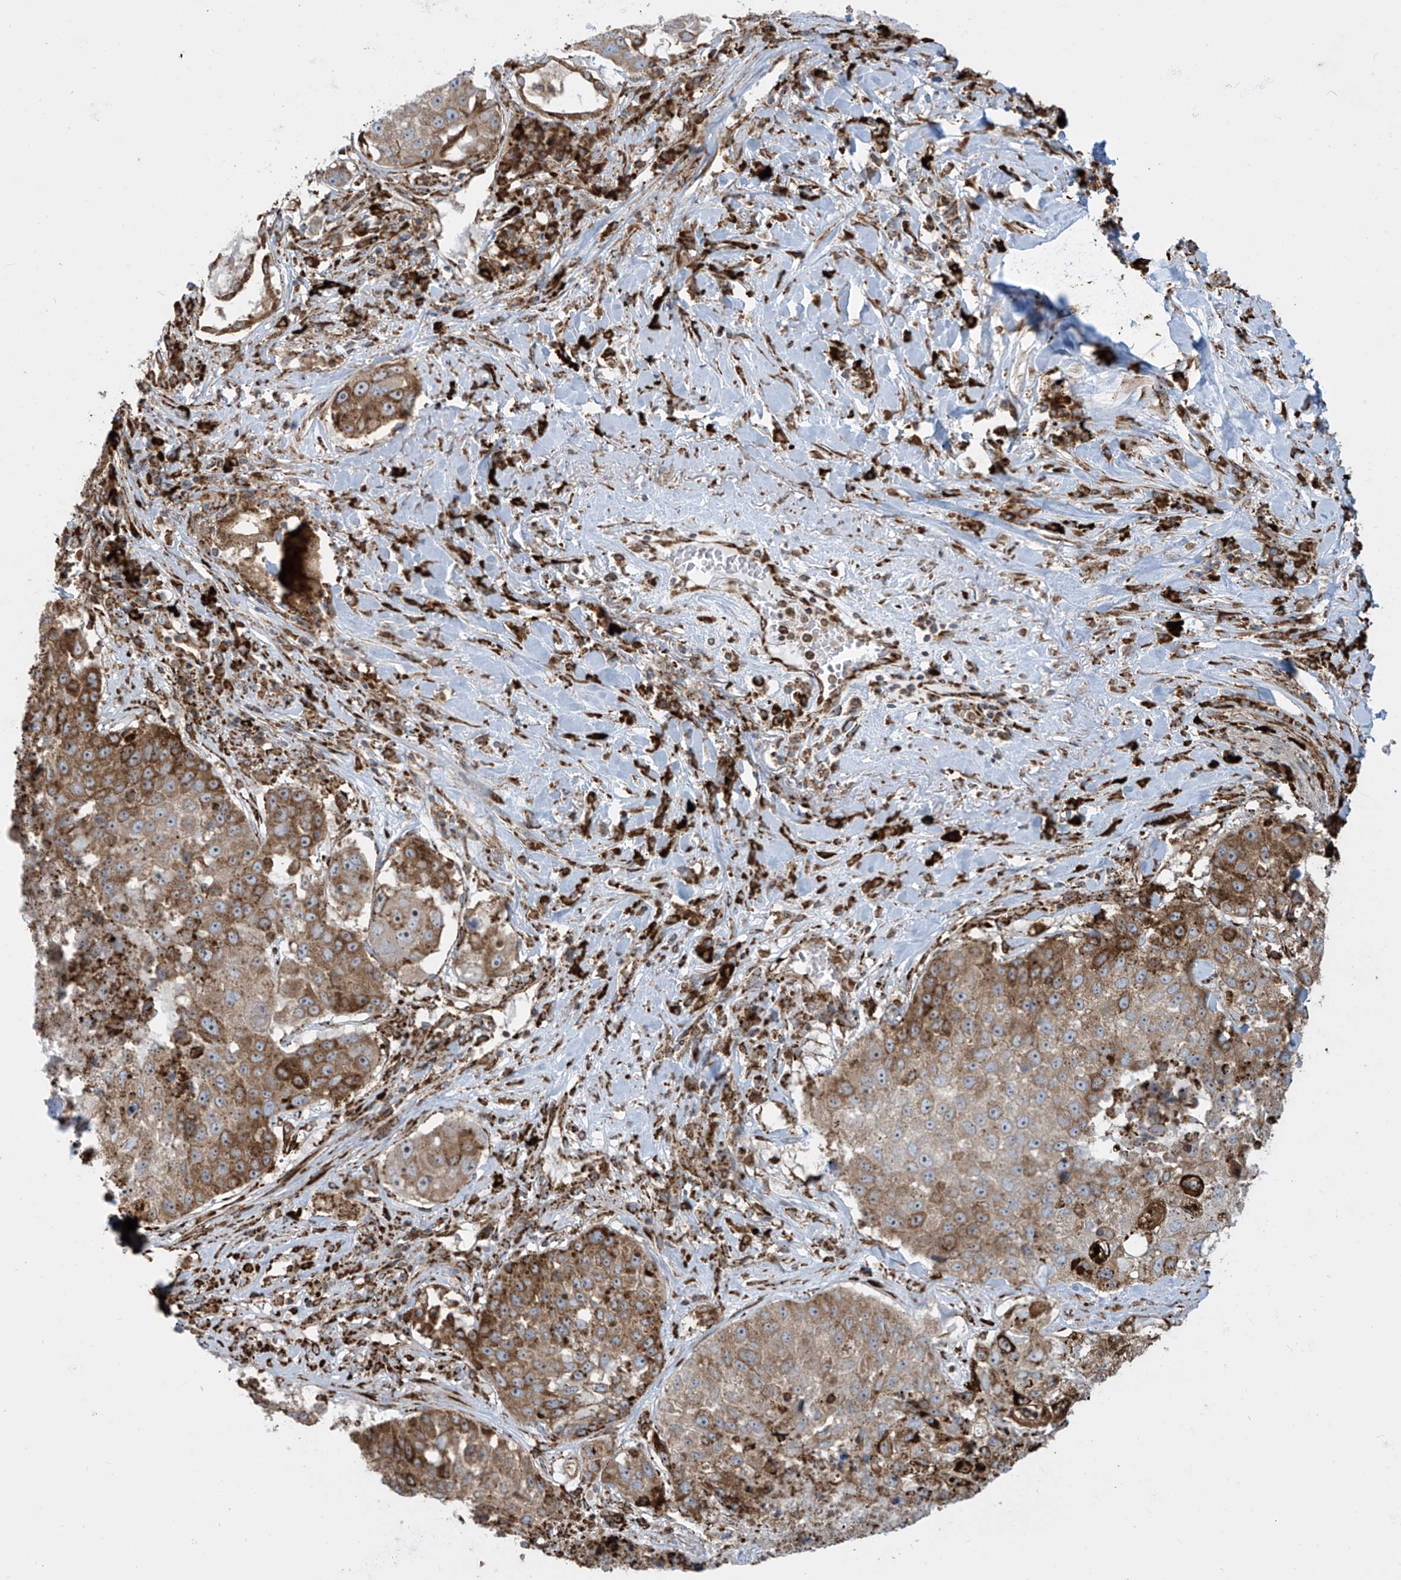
{"staining": {"intensity": "moderate", "quantity": ">75%", "location": "cytoplasmic/membranous"}, "tissue": "lung cancer", "cell_type": "Tumor cells", "image_type": "cancer", "snomed": [{"axis": "morphology", "description": "Squamous cell carcinoma, NOS"}, {"axis": "topography", "description": "Lung"}], "caption": "Lung squamous cell carcinoma tissue reveals moderate cytoplasmic/membranous expression in about >75% of tumor cells, visualized by immunohistochemistry.", "gene": "MX1", "patient": {"sex": "male", "age": 61}}